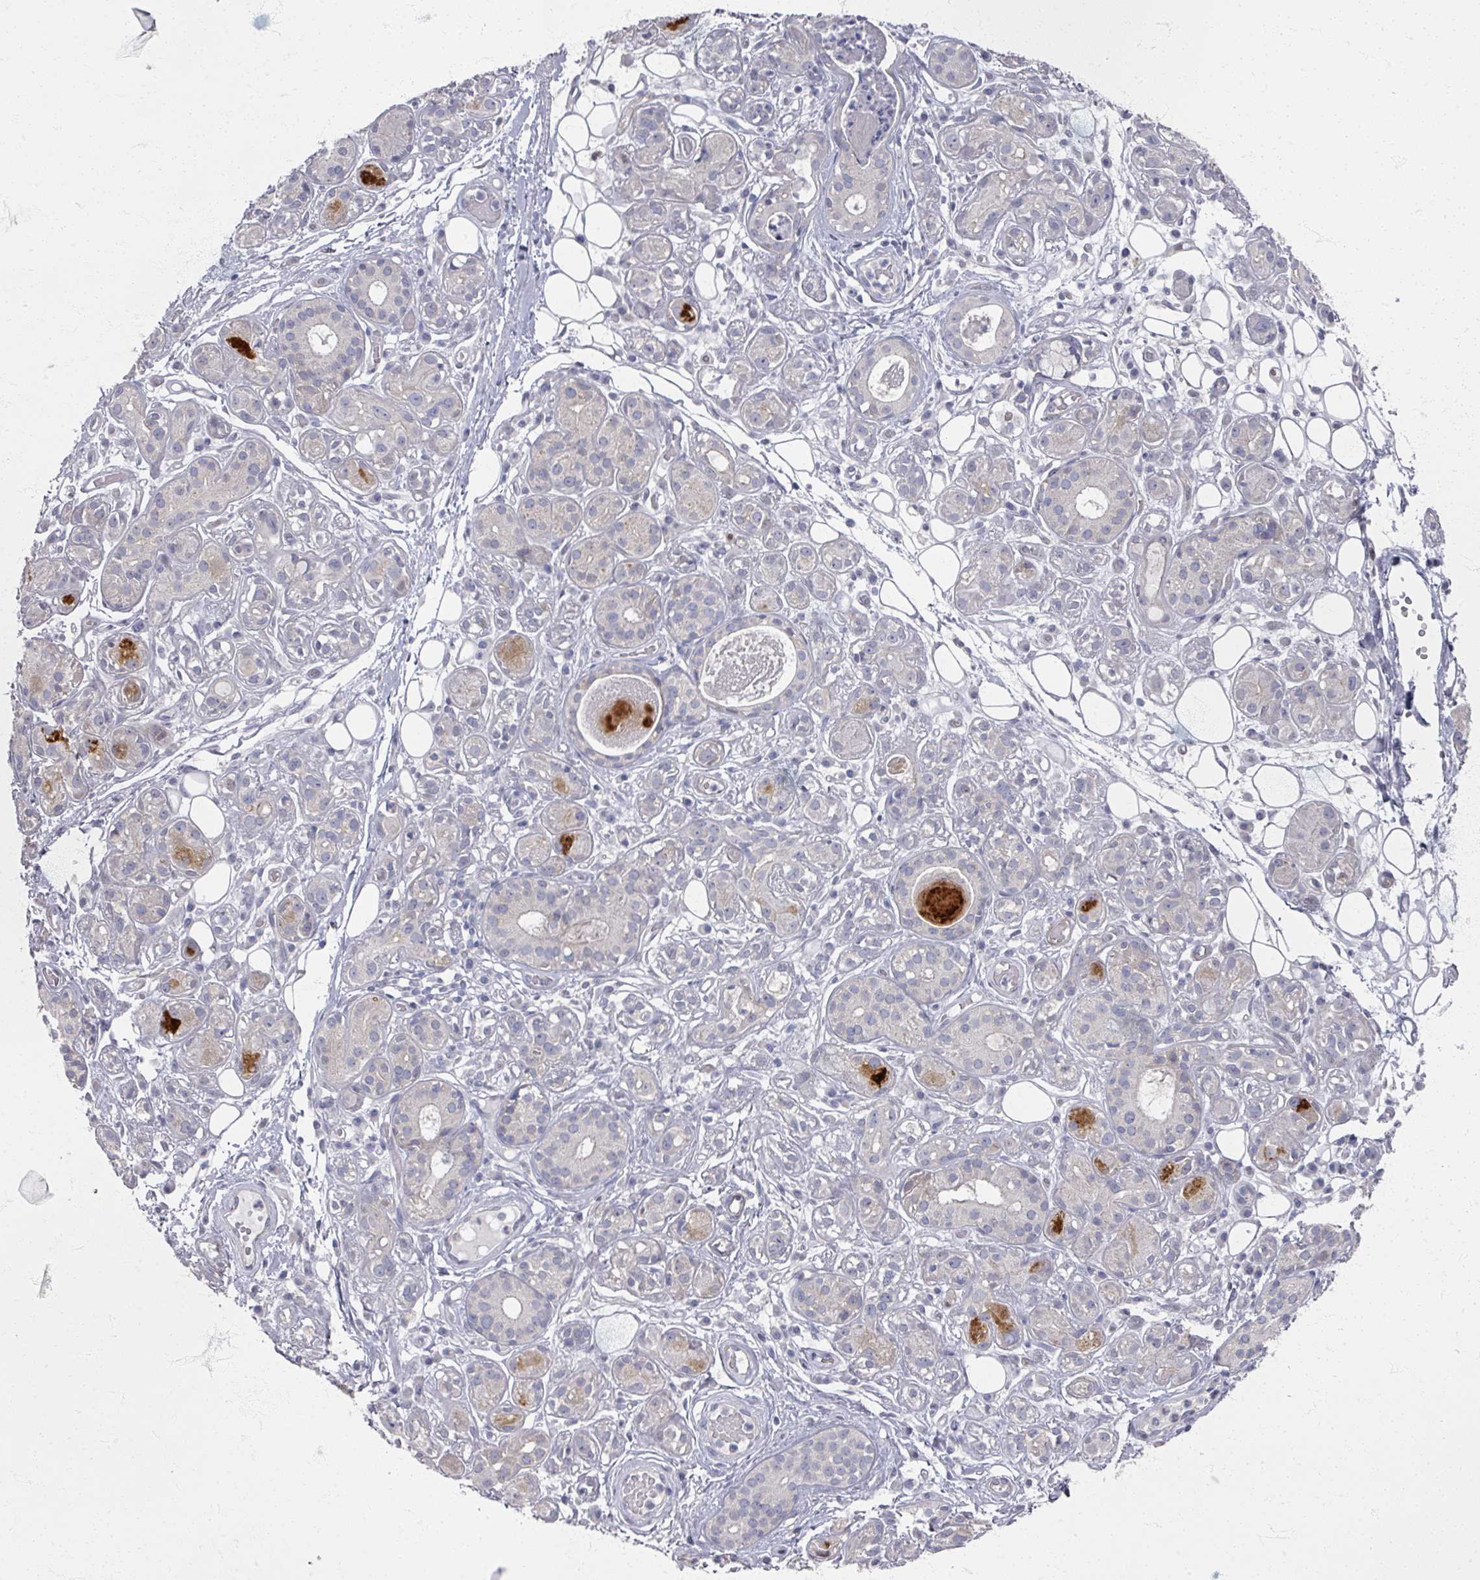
{"staining": {"intensity": "strong", "quantity": "25%-75%", "location": "cytoplasmic/membranous"}, "tissue": "salivary gland", "cell_type": "Glandular cells", "image_type": "normal", "snomed": [{"axis": "morphology", "description": "Normal tissue, NOS"}, {"axis": "topography", "description": "Salivary gland"}], "caption": "Normal salivary gland displays strong cytoplasmic/membranous positivity in approximately 25%-75% of glandular cells.", "gene": "TTYH3", "patient": {"sex": "male", "age": 54}}